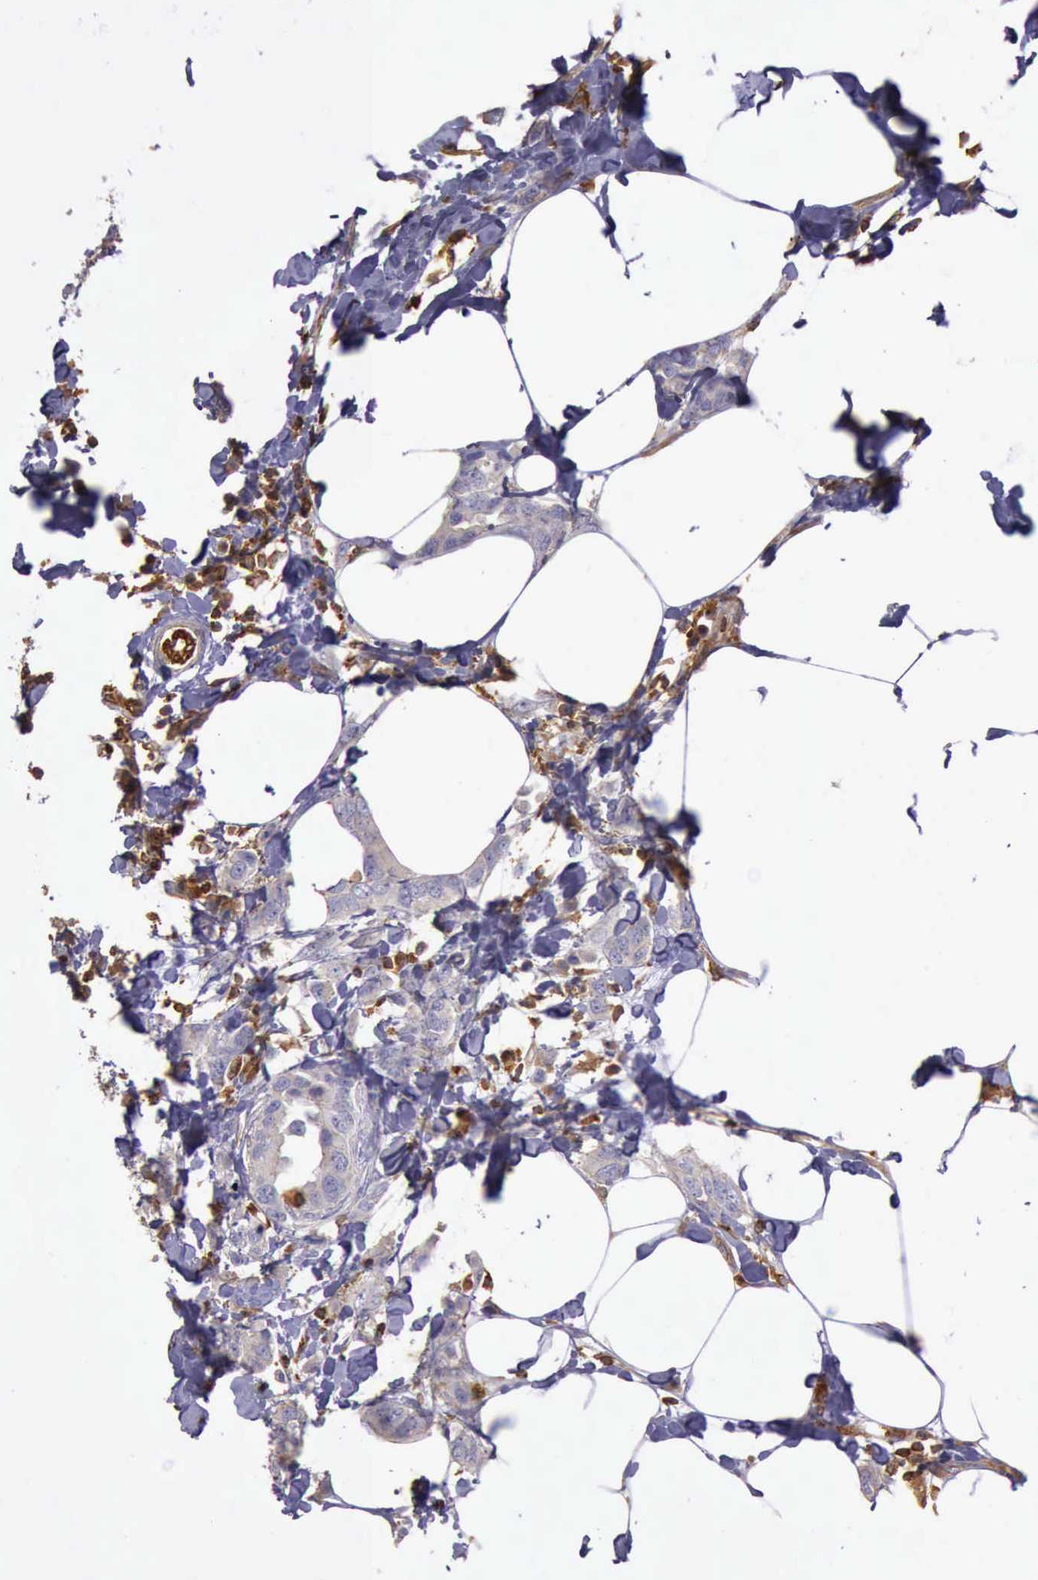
{"staining": {"intensity": "weak", "quantity": "<25%", "location": "cytoplasmic/membranous"}, "tissue": "breast cancer", "cell_type": "Tumor cells", "image_type": "cancer", "snomed": [{"axis": "morphology", "description": "Normal tissue, NOS"}, {"axis": "morphology", "description": "Duct carcinoma"}, {"axis": "topography", "description": "Breast"}], "caption": "Tumor cells are negative for brown protein staining in breast cancer.", "gene": "ARHGAP4", "patient": {"sex": "female", "age": 50}}